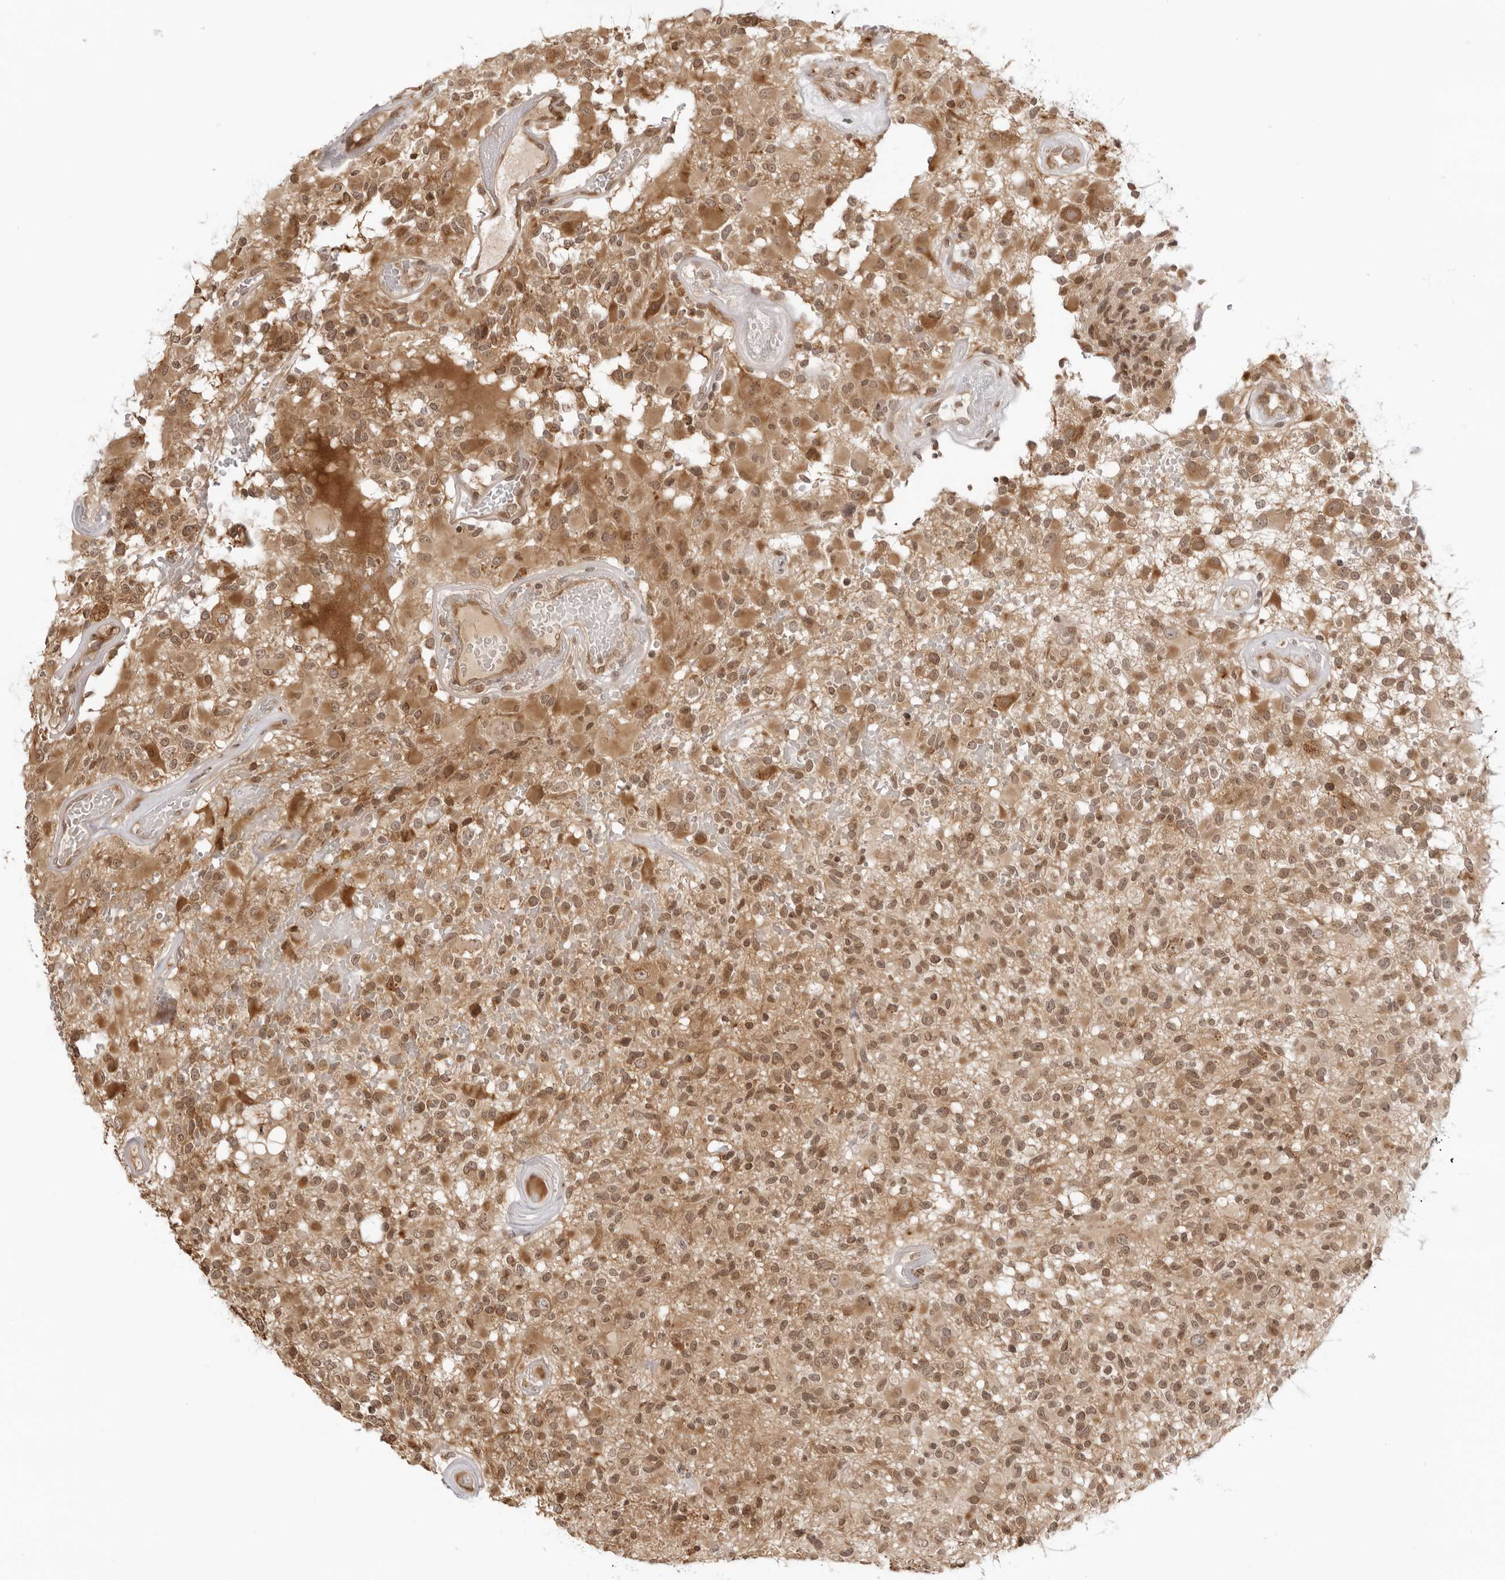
{"staining": {"intensity": "moderate", "quantity": ">75%", "location": "cytoplasmic/membranous,nuclear"}, "tissue": "glioma", "cell_type": "Tumor cells", "image_type": "cancer", "snomed": [{"axis": "morphology", "description": "Glioma, malignant, High grade"}, {"axis": "morphology", "description": "Glioblastoma, NOS"}, {"axis": "topography", "description": "Brain"}], "caption": "Immunohistochemistry (IHC) micrograph of human glioblastoma stained for a protein (brown), which reveals medium levels of moderate cytoplasmic/membranous and nuclear positivity in approximately >75% of tumor cells.", "gene": "PRRC2C", "patient": {"sex": "male", "age": 60}}